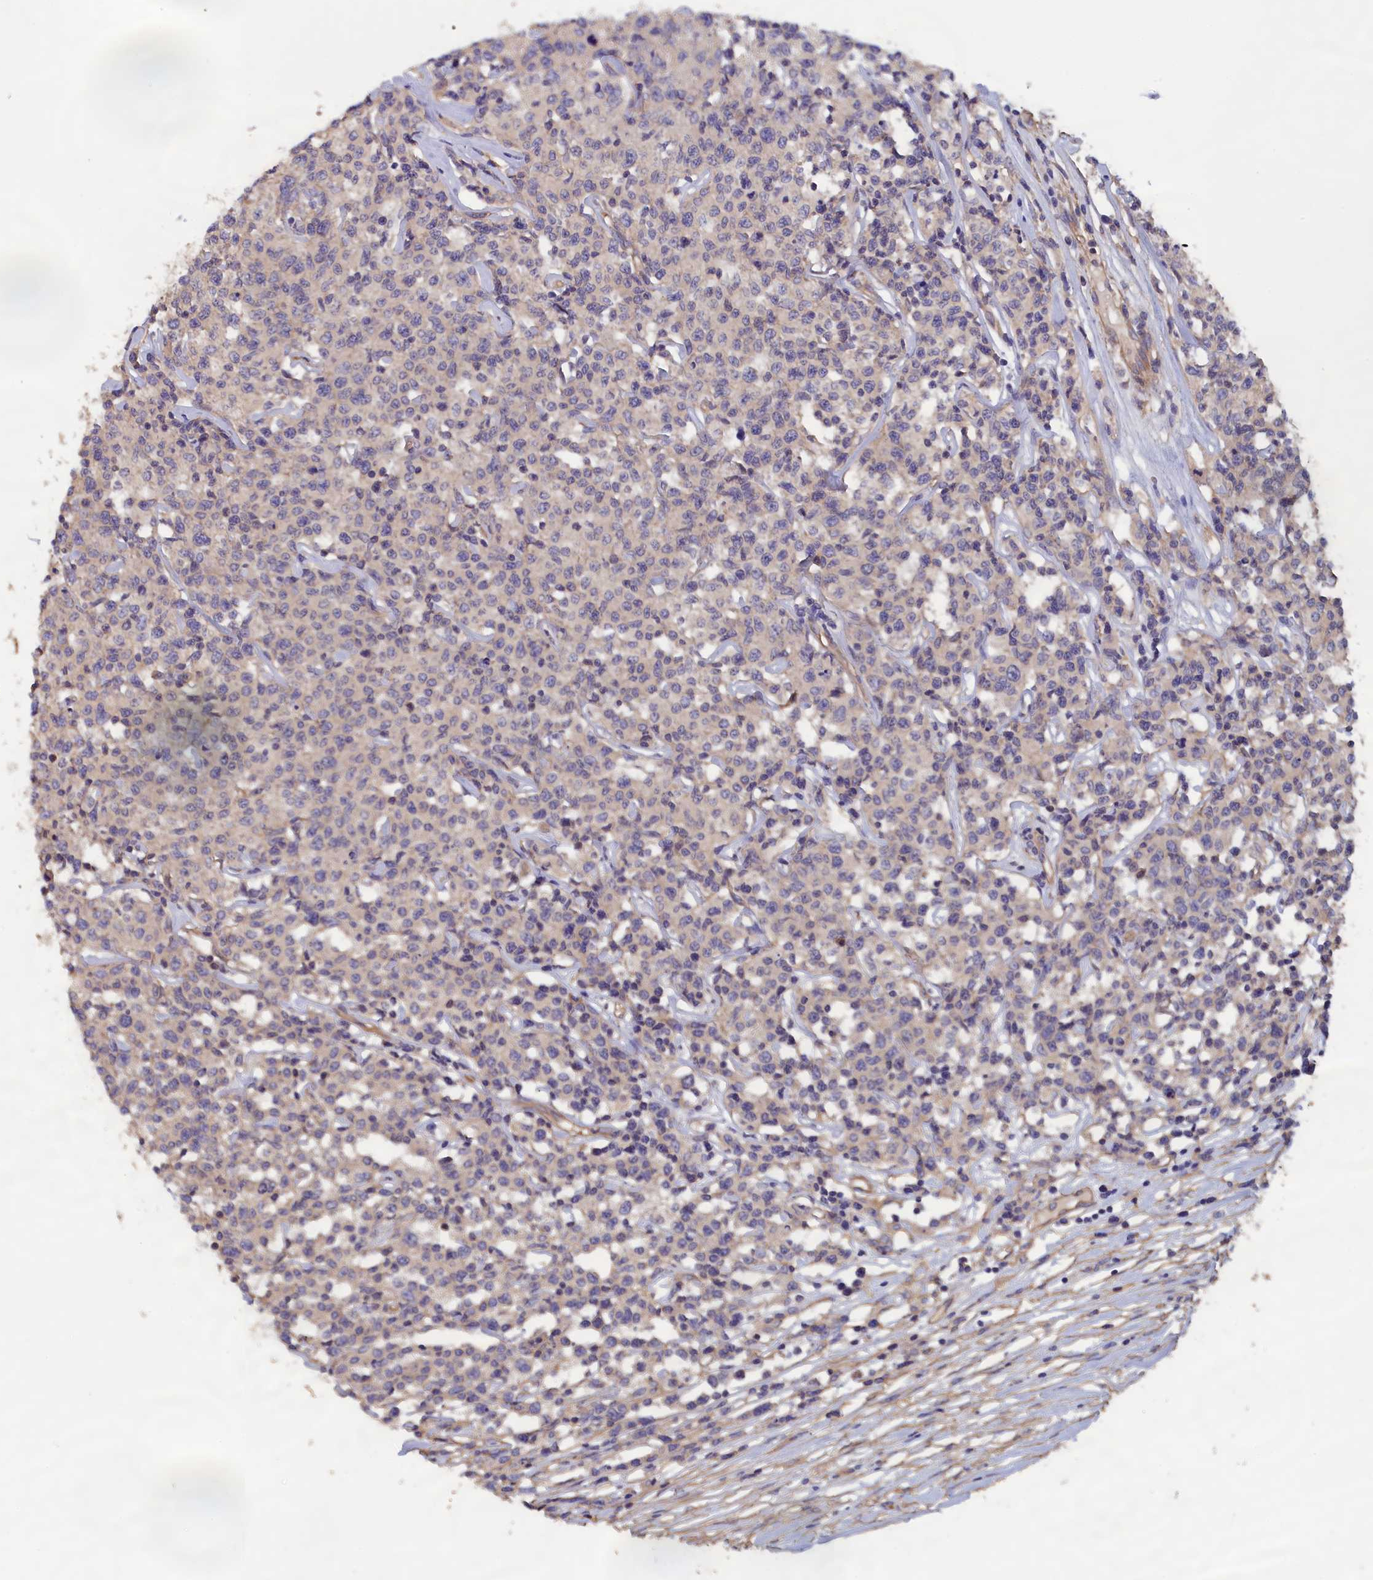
{"staining": {"intensity": "weak", "quantity": "<25%", "location": "cytoplasmic/membranous"}, "tissue": "lymphoma", "cell_type": "Tumor cells", "image_type": "cancer", "snomed": [{"axis": "morphology", "description": "Malignant lymphoma, non-Hodgkin's type, Low grade"}, {"axis": "topography", "description": "Small intestine"}], "caption": "Immunohistochemical staining of low-grade malignant lymphoma, non-Hodgkin's type demonstrates no significant positivity in tumor cells.", "gene": "ANKRD2", "patient": {"sex": "female", "age": 59}}